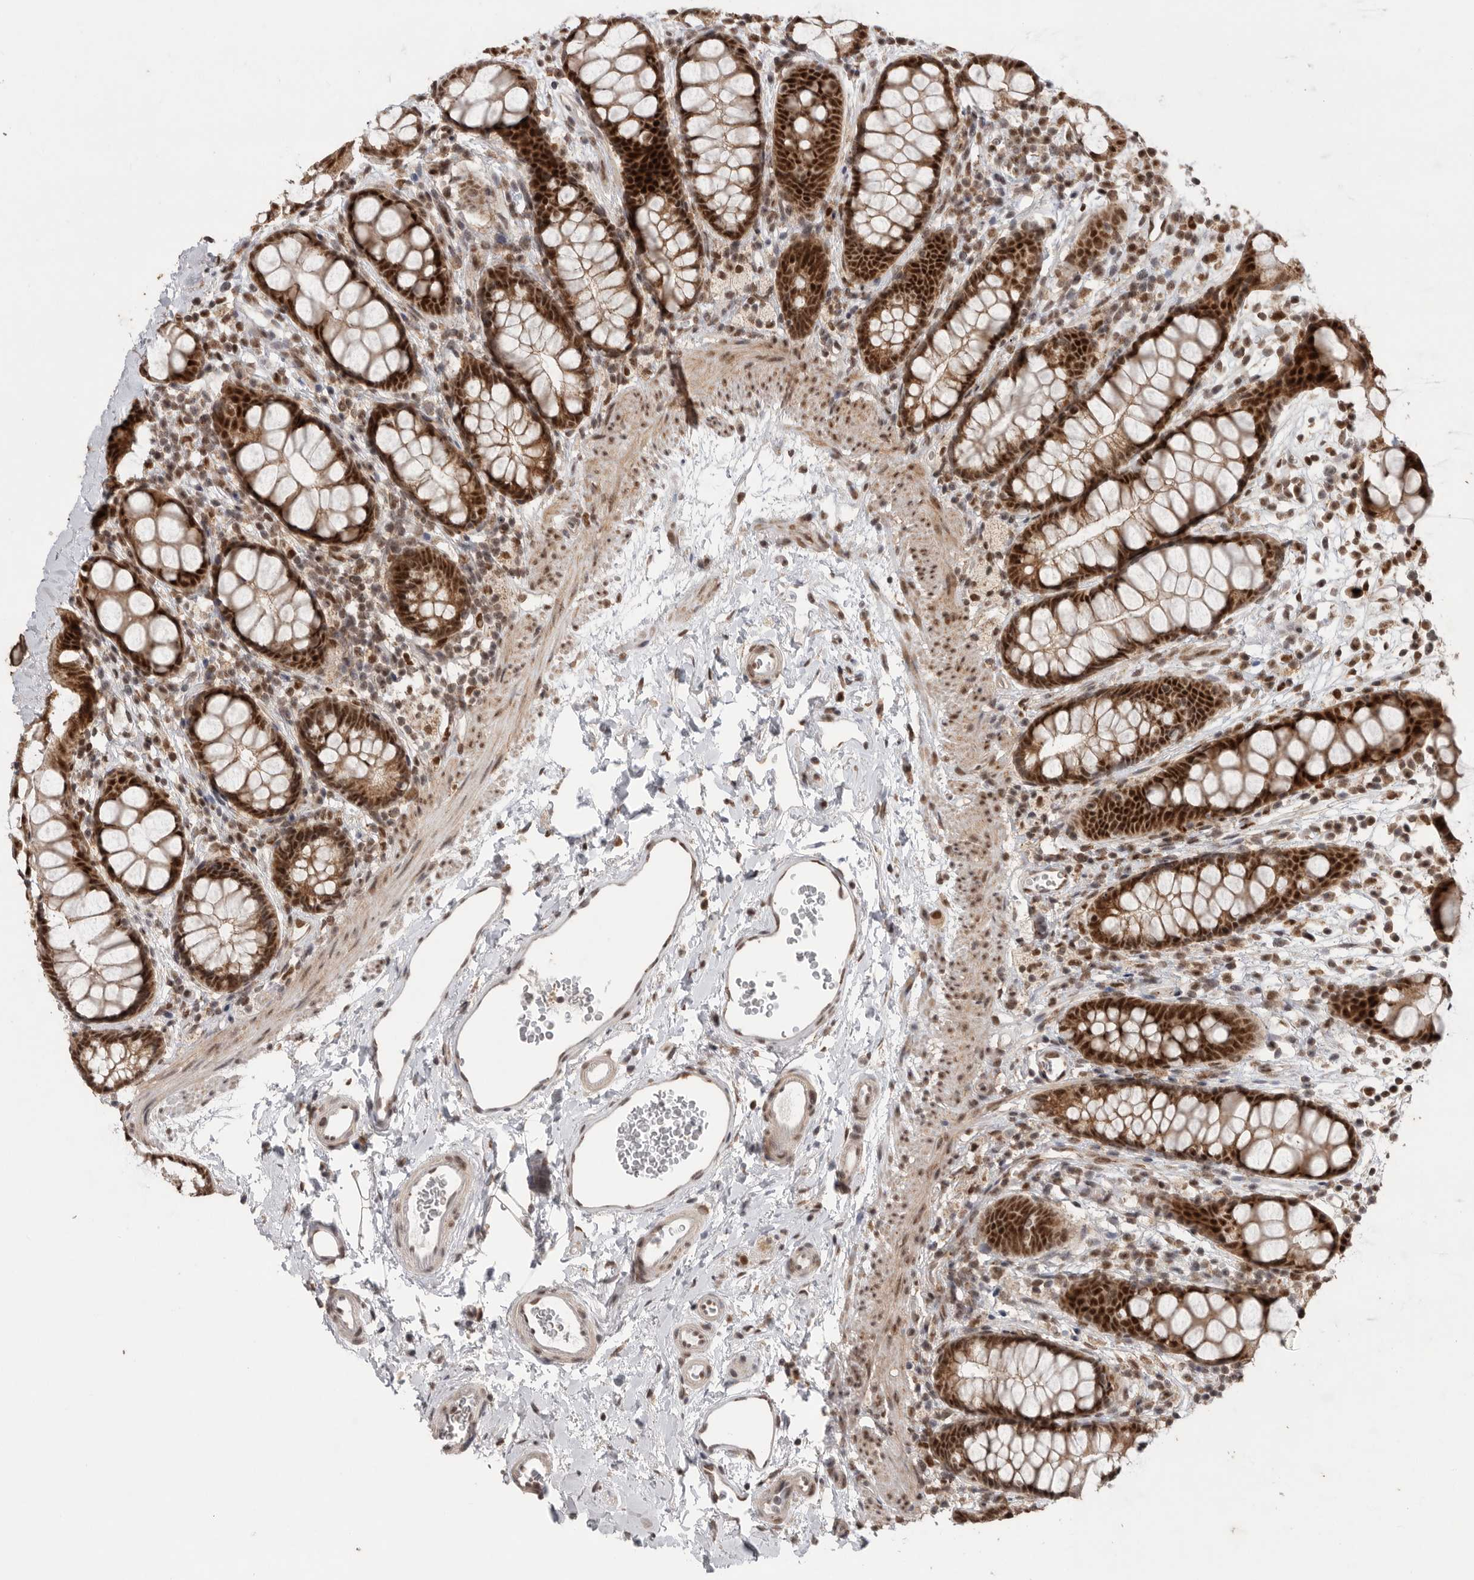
{"staining": {"intensity": "strong", "quantity": ">75%", "location": "cytoplasmic/membranous,nuclear"}, "tissue": "rectum", "cell_type": "Glandular cells", "image_type": "normal", "snomed": [{"axis": "morphology", "description": "Normal tissue, NOS"}, {"axis": "topography", "description": "Rectum"}], "caption": "Brown immunohistochemical staining in normal rectum shows strong cytoplasmic/membranous,nuclear expression in approximately >75% of glandular cells.", "gene": "PPP1R10", "patient": {"sex": "female", "age": 65}}